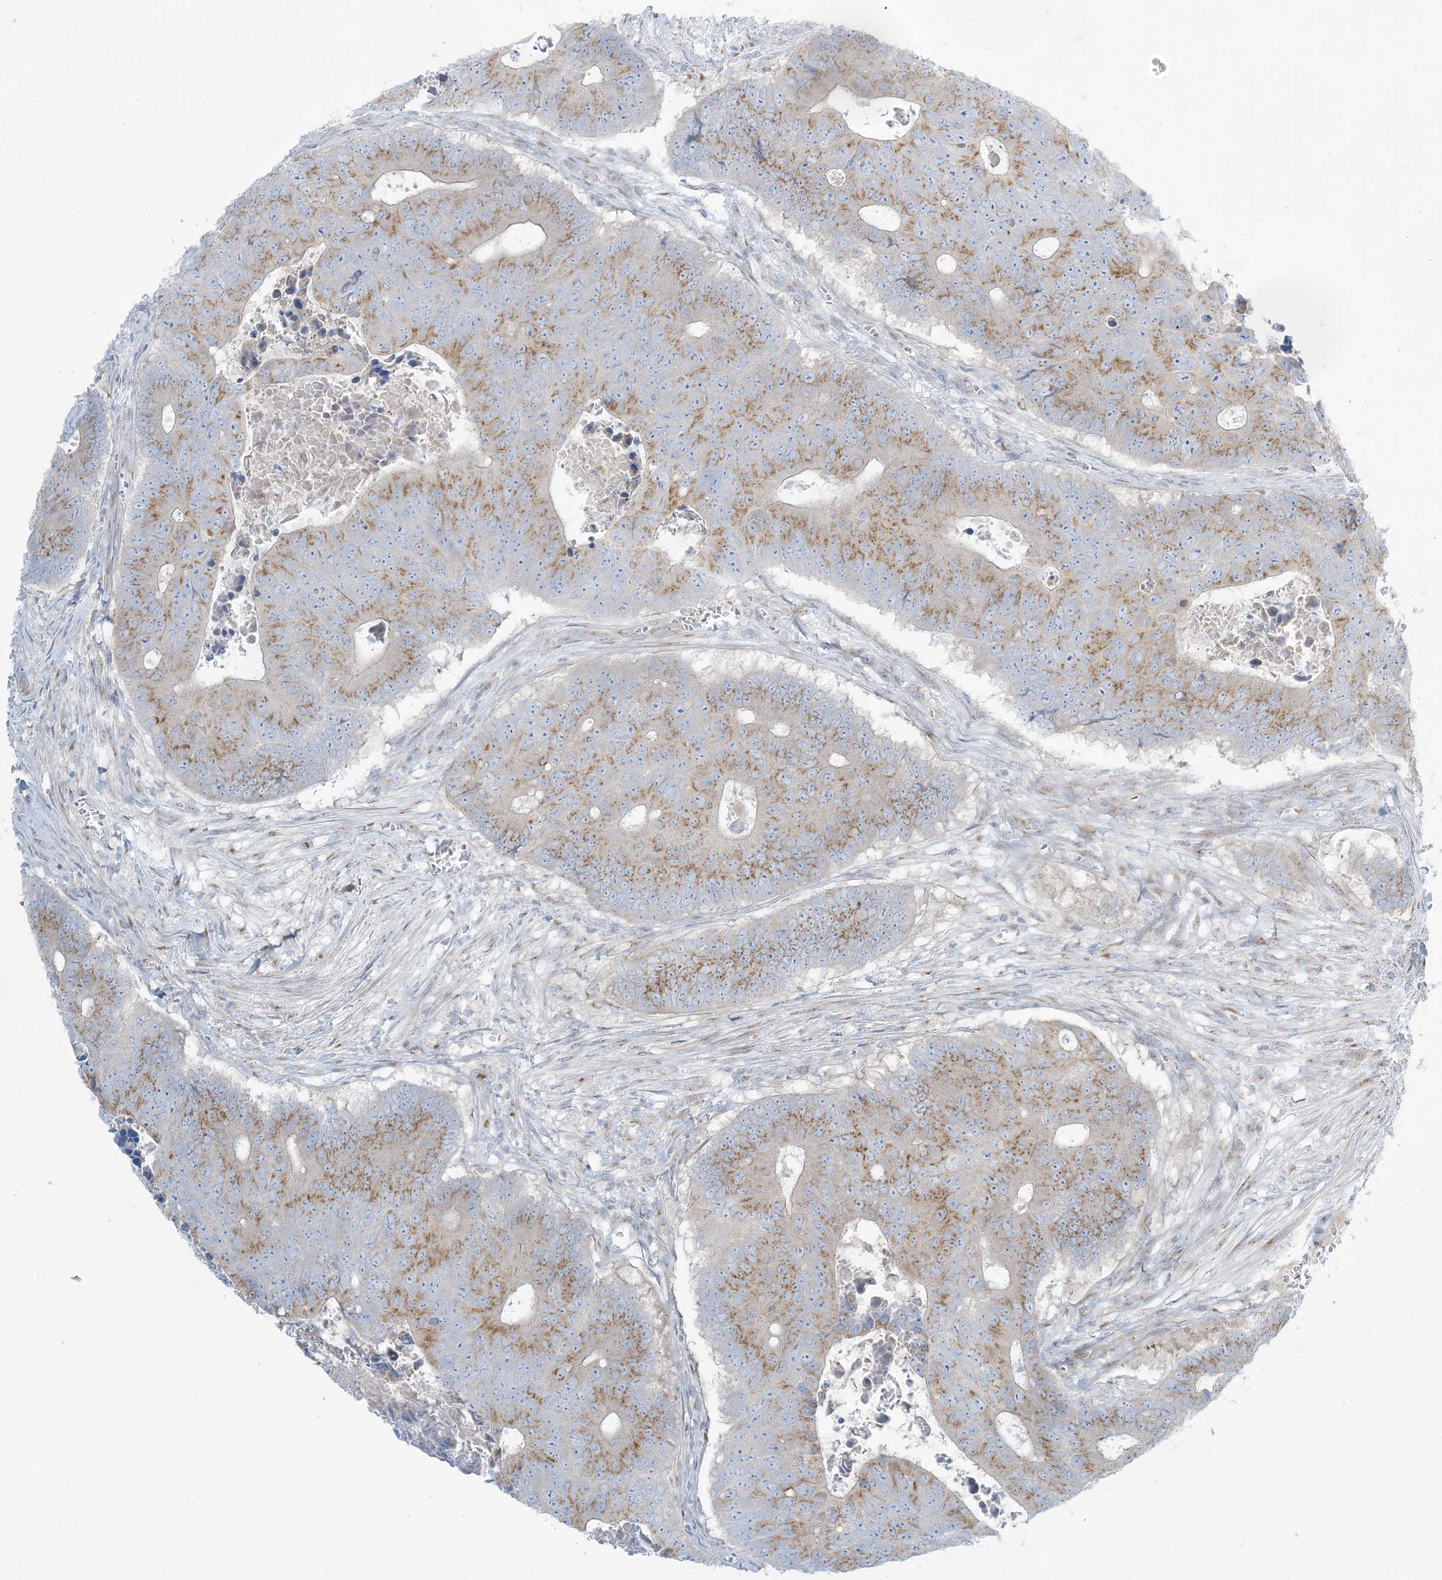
{"staining": {"intensity": "moderate", "quantity": ">75%", "location": "cytoplasmic/membranous"}, "tissue": "colorectal cancer", "cell_type": "Tumor cells", "image_type": "cancer", "snomed": [{"axis": "morphology", "description": "Adenocarcinoma, NOS"}, {"axis": "topography", "description": "Colon"}], "caption": "This photomicrograph exhibits IHC staining of human adenocarcinoma (colorectal), with medium moderate cytoplasmic/membranous staining in about >75% of tumor cells.", "gene": "AFTPH", "patient": {"sex": "male", "age": 87}}